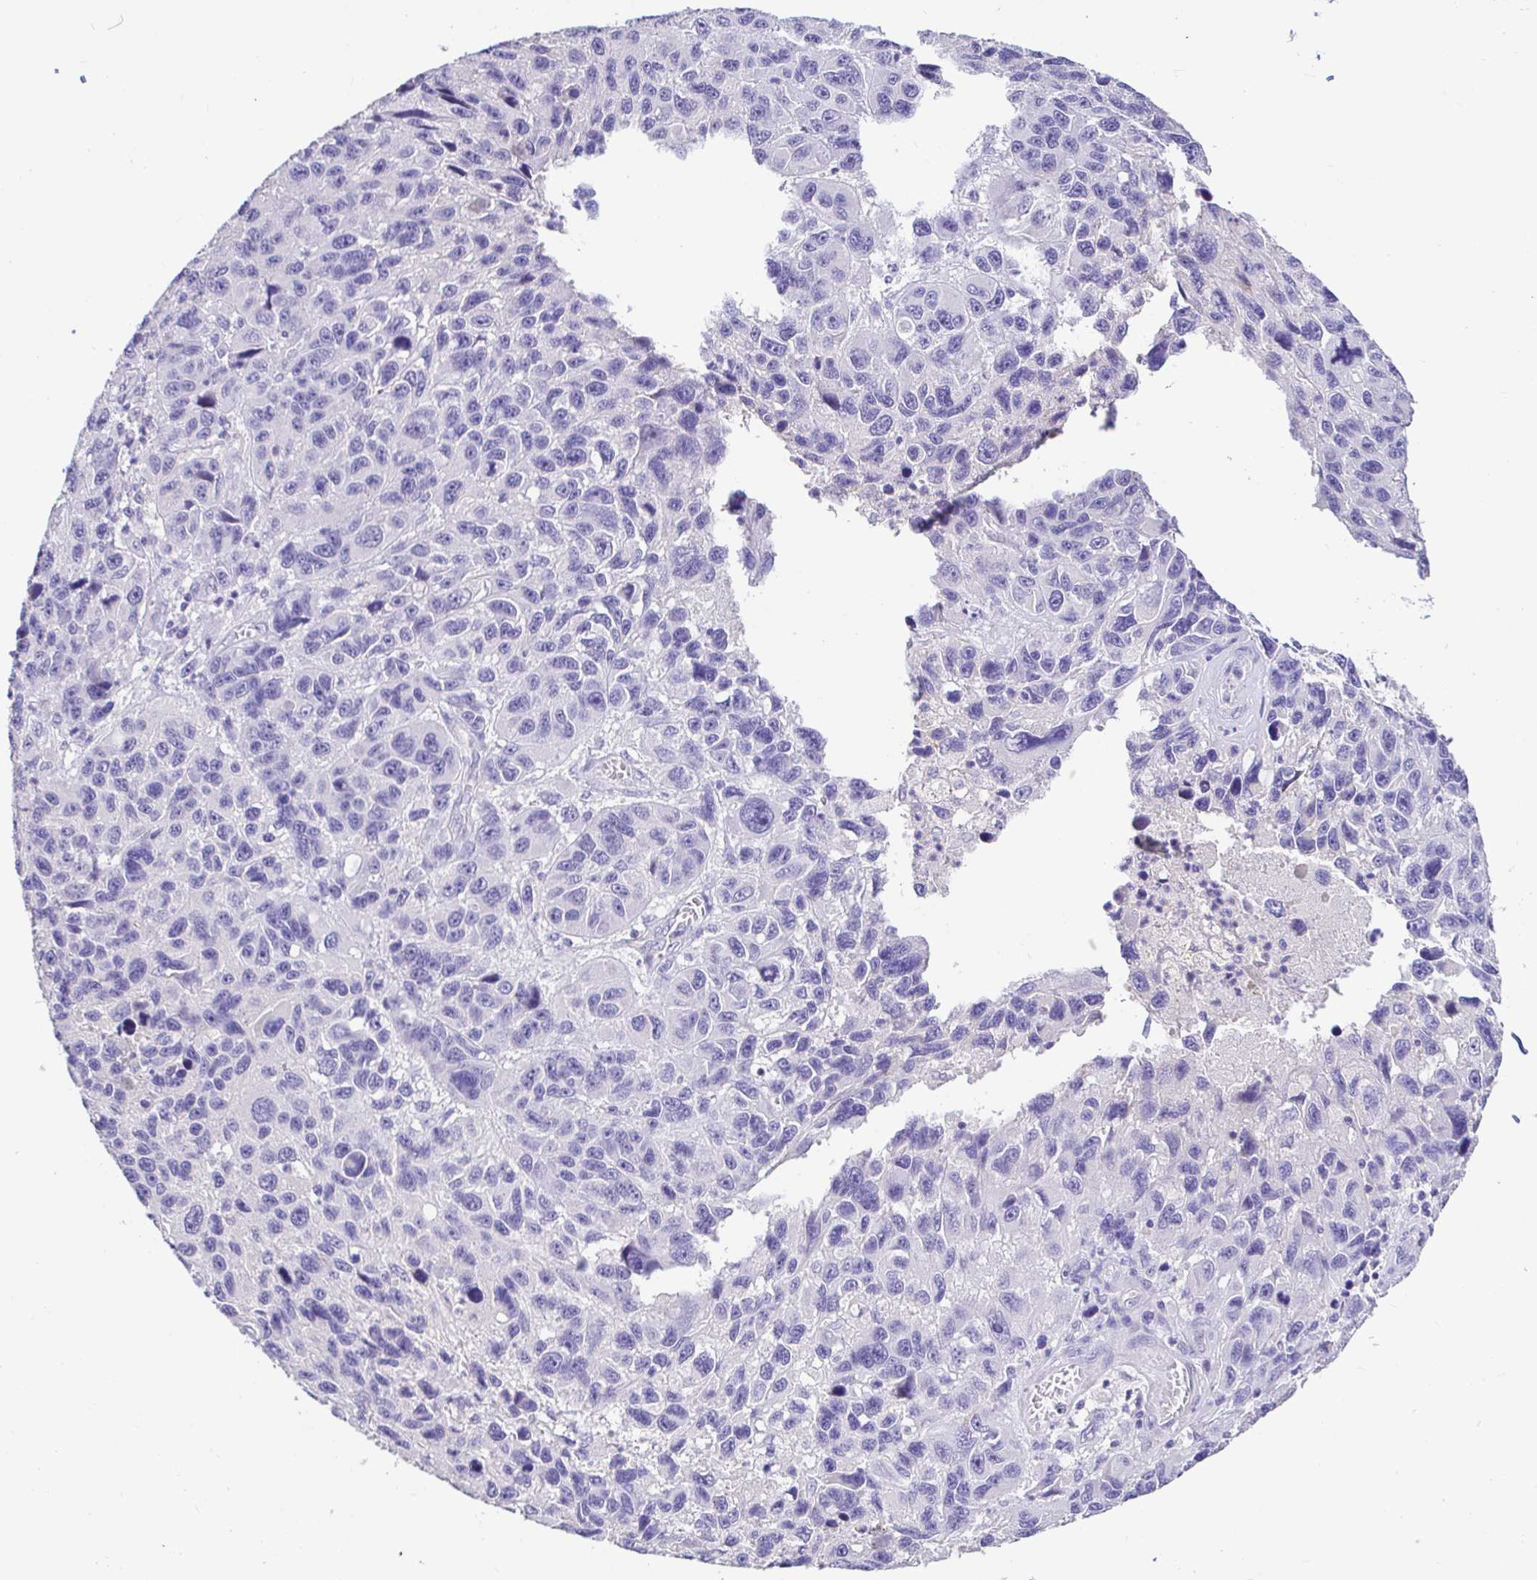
{"staining": {"intensity": "negative", "quantity": "none", "location": "none"}, "tissue": "melanoma", "cell_type": "Tumor cells", "image_type": "cancer", "snomed": [{"axis": "morphology", "description": "Malignant melanoma, NOS"}, {"axis": "topography", "description": "Skin"}], "caption": "IHC photomicrograph of human malignant melanoma stained for a protein (brown), which reveals no staining in tumor cells.", "gene": "CDO1", "patient": {"sex": "male", "age": 53}}